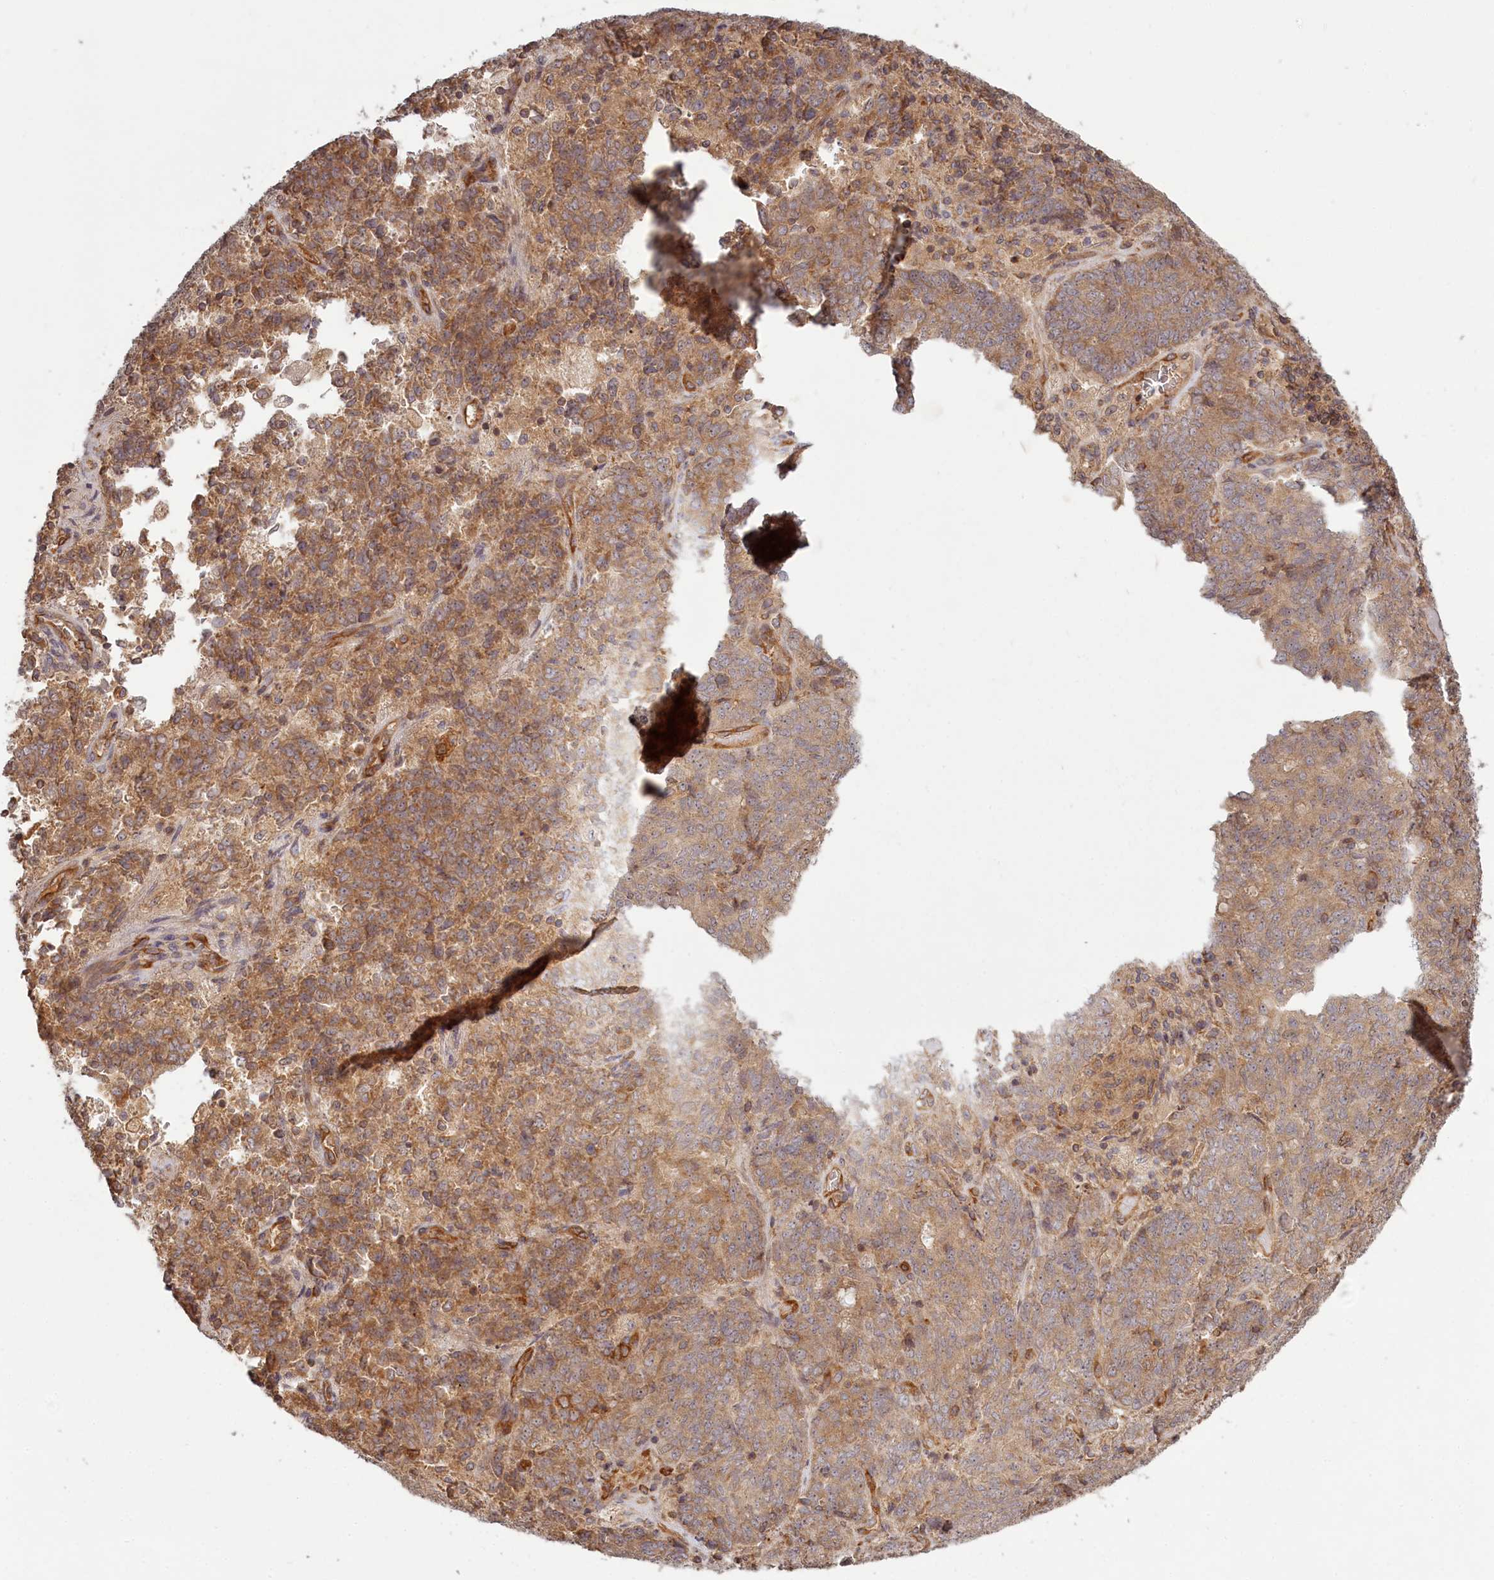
{"staining": {"intensity": "moderate", "quantity": ">75%", "location": "cytoplasmic/membranous"}, "tissue": "endometrial cancer", "cell_type": "Tumor cells", "image_type": "cancer", "snomed": [{"axis": "morphology", "description": "Adenocarcinoma, NOS"}, {"axis": "topography", "description": "Endometrium"}], "caption": "Protein analysis of adenocarcinoma (endometrial) tissue reveals moderate cytoplasmic/membranous positivity in approximately >75% of tumor cells.", "gene": "TMIE", "patient": {"sex": "female", "age": 80}}